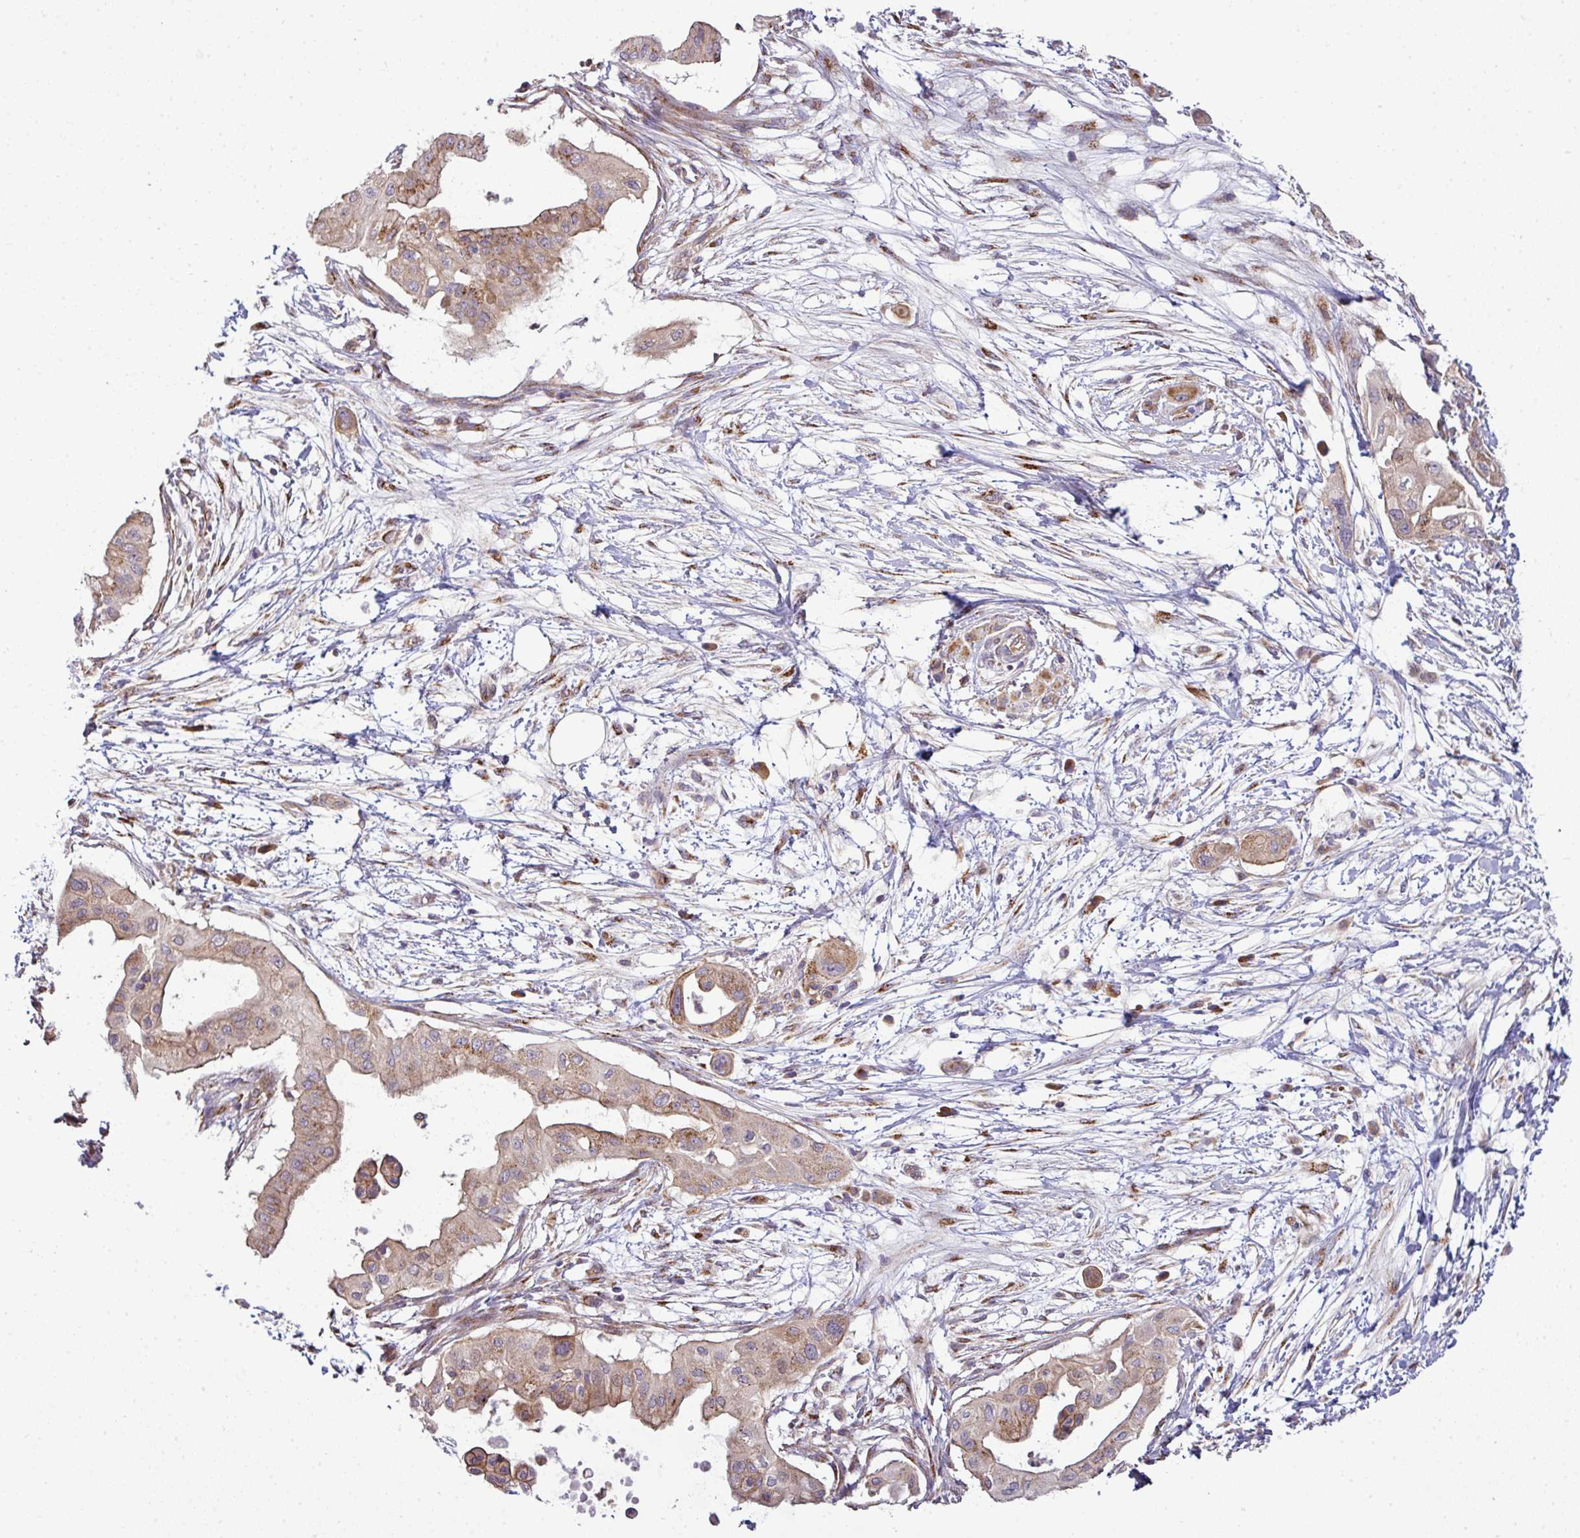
{"staining": {"intensity": "moderate", "quantity": ">75%", "location": "cytoplasmic/membranous"}, "tissue": "pancreatic cancer", "cell_type": "Tumor cells", "image_type": "cancer", "snomed": [{"axis": "morphology", "description": "Adenocarcinoma, NOS"}, {"axis": "topography", "description": "Pancreas"}], "caption": "Immunohistochemistry (IHC) (DAB (3,3'-diaminobenzidine)) staining of pancreatic adenocarcinoma demonstrates moderate cytoplasmic/membranous protein positivity in about >75% of tumor cells.", "gene": "TIMMDC1", "patient": {"sex": "male", "age": 68}}